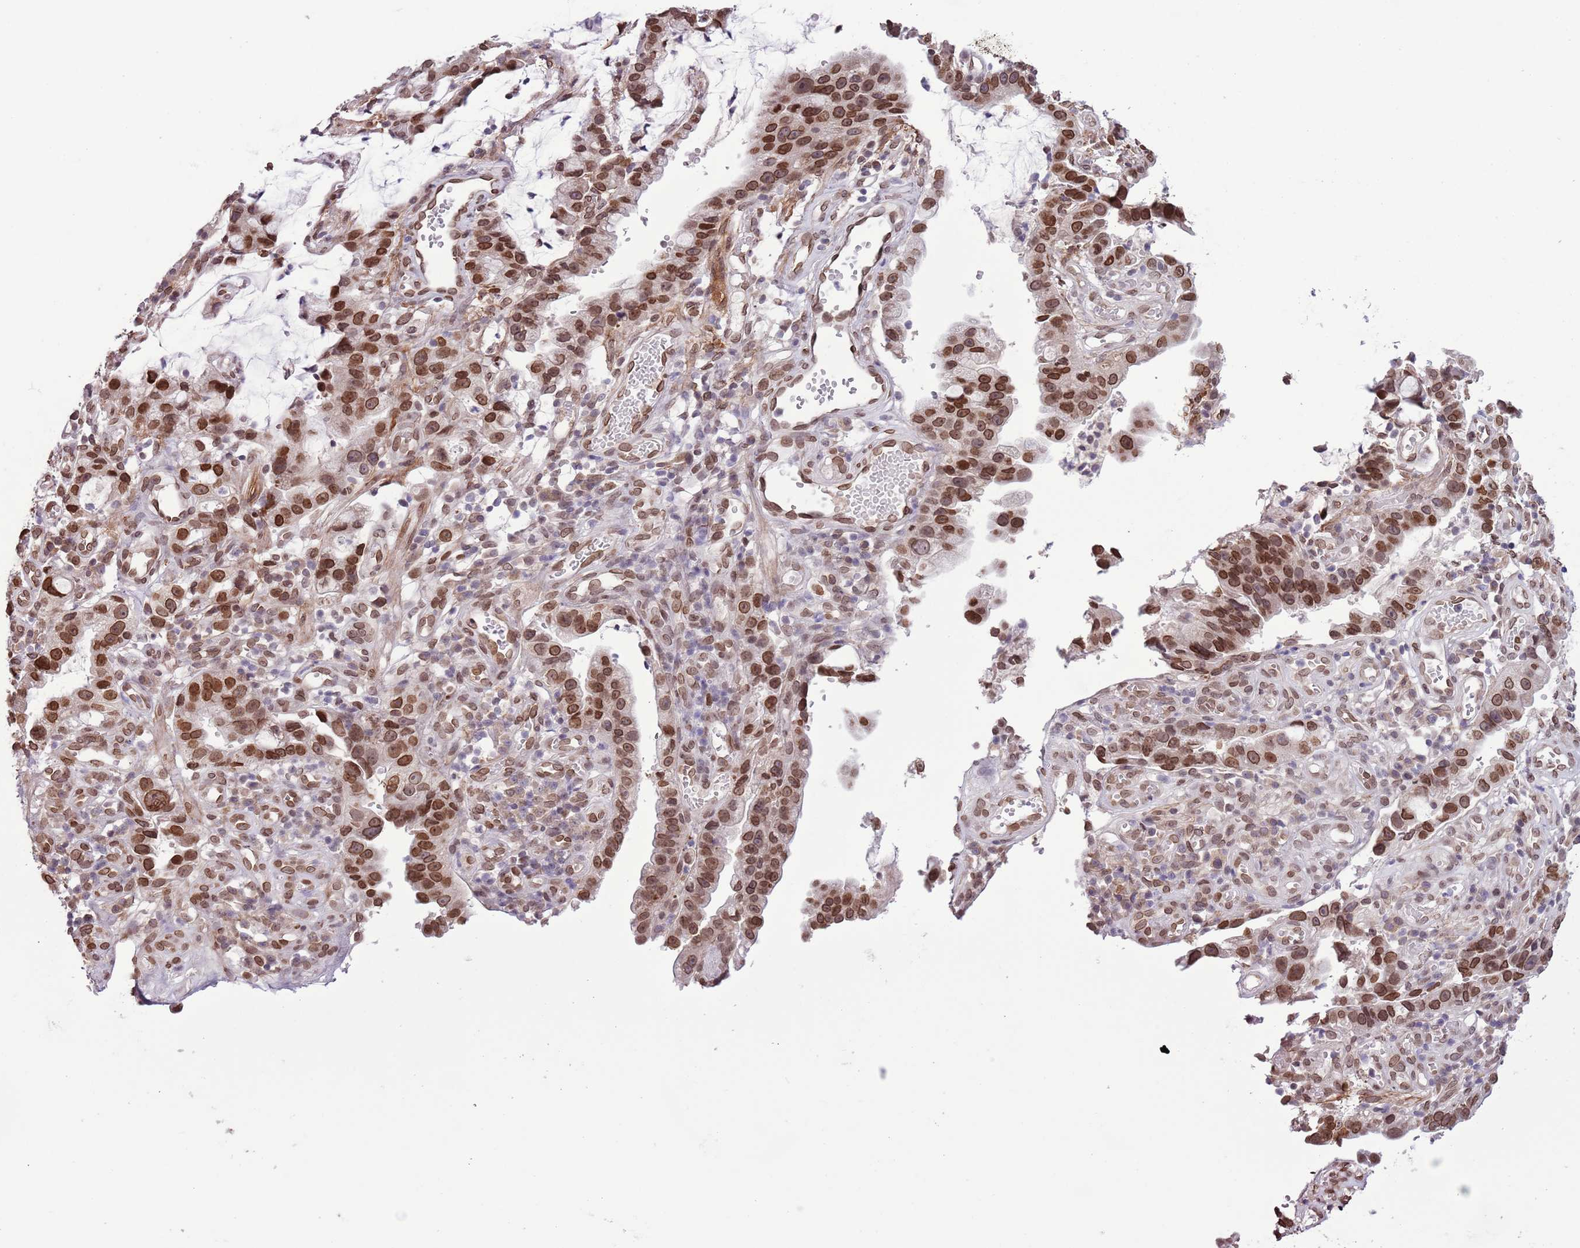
{"staining": {"intensity": "strong", "quantity": ">75%", "location": "cytoplasmic/membranous,nuclear"}, "tissue": "stomach cancer", "cell_type": "Tumor cells", "image_type": "cancer", "snomed": [{"axis": "morphology", "description": "Adenocarcinoma, NOS"}, {"axis": "topography", "description": "Stomach"}], "caption": "The photomicrograph displays a brown stain indicating the presence of a protein in the cytoplasmic/membranous and nuclear of tumor cells in stomach adenocarcinoma. The protein is shown in brown color, while the nuclei are stained blue.", "gene": "ZGLP1", "patient": {"sex": "male", "age": 55}}